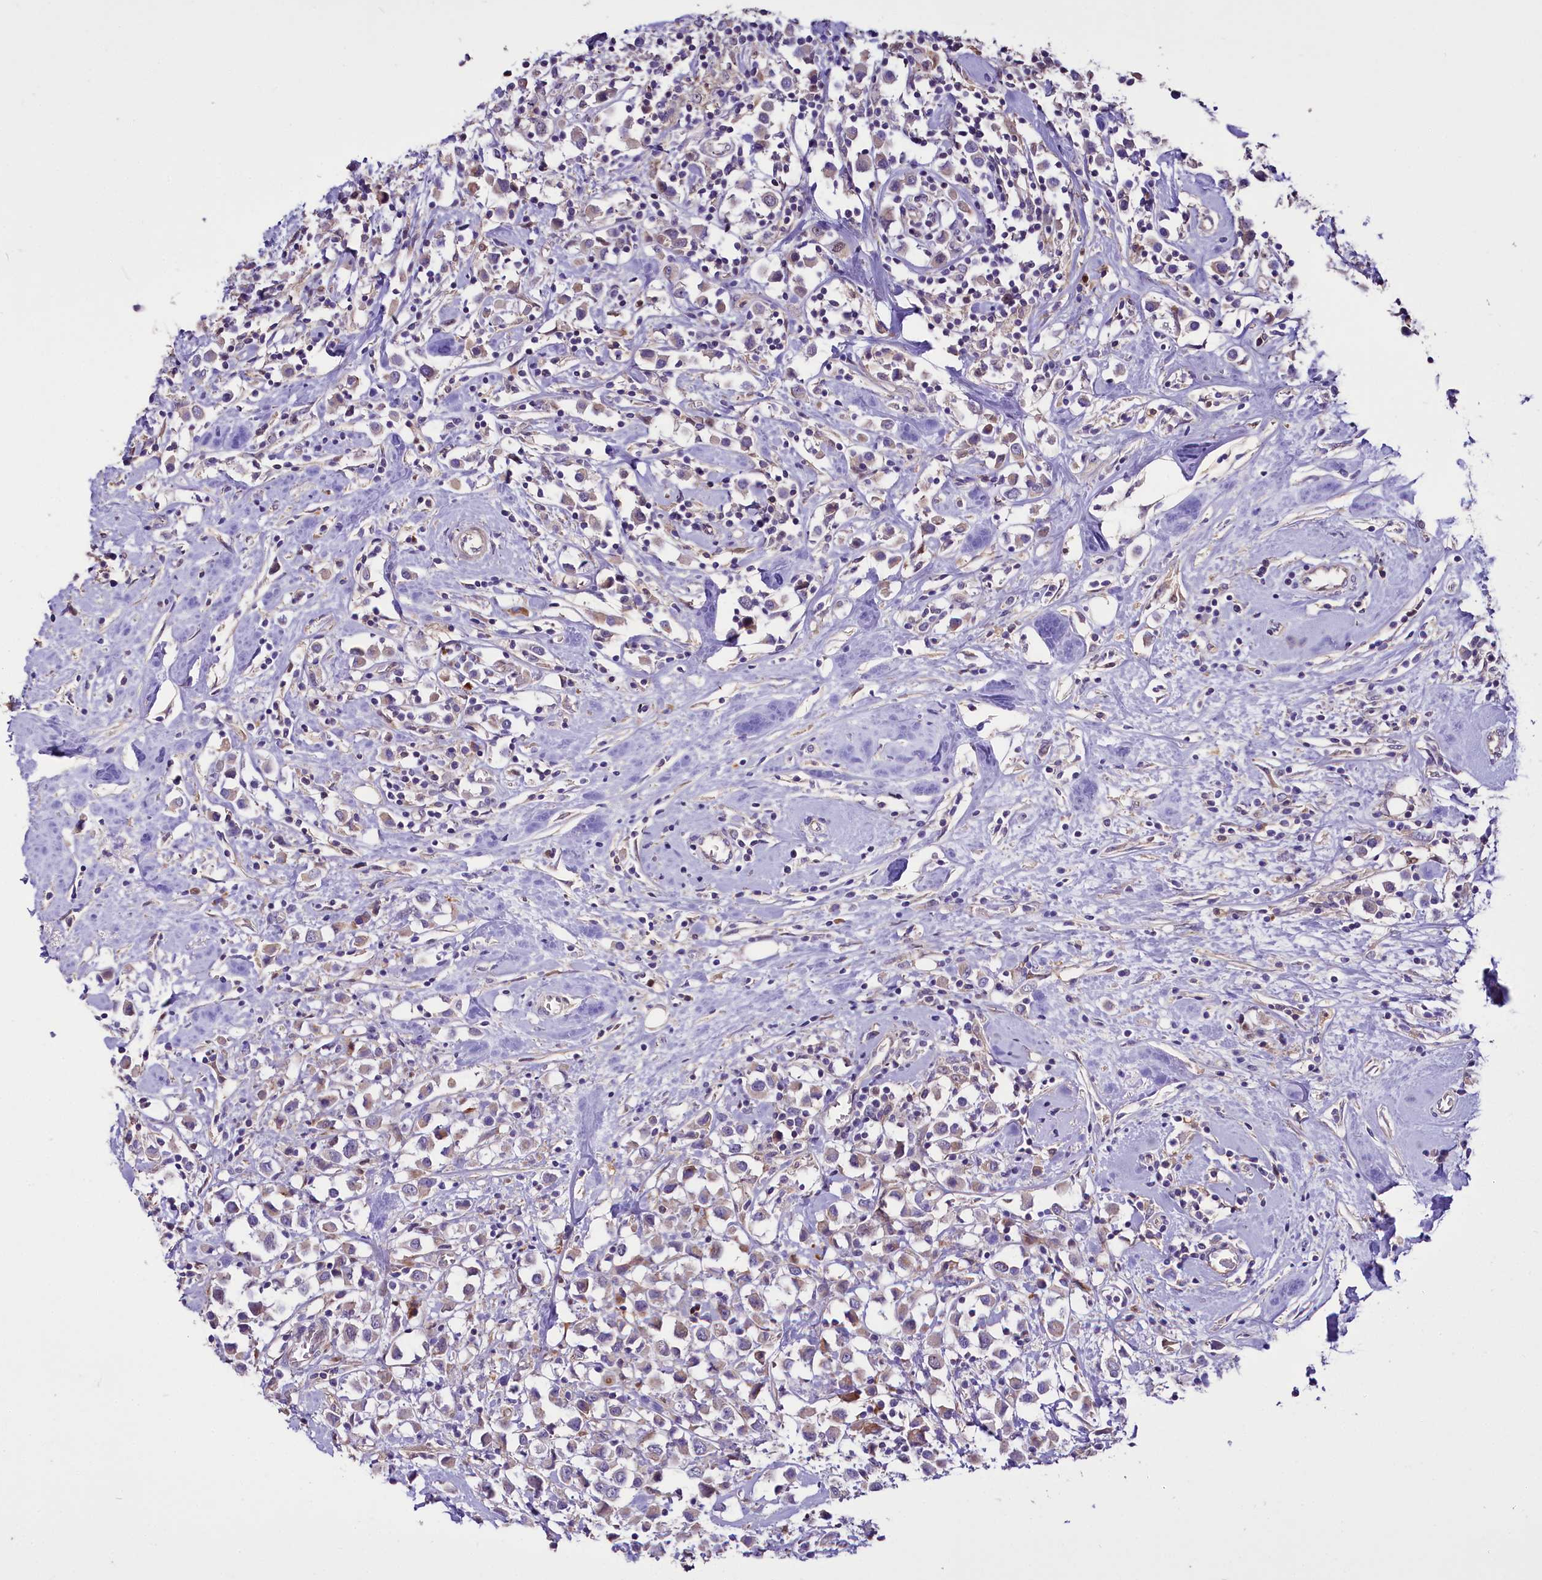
{"staining": {"intensity": "weak", "quantity": "25%-75%", "location": "cytoplasmic/membranous"}, "tissue": "breast cancer", "cell_type": "Tumor cells", "image_type": "cancer", "snomed": [{"axis": "morphology", "description": "Duct carcinoma"}, {"axis": "topography", "description": "Breast"}], "caption": "The histopathology image demonstrates immunohistochemical staining of breast cancer. There is weak cytoplasmic/membranous staining is seen in about 25%-75% of tumor cells.", "gene": "WNT8A", "patient": {"sex": "female", "age": 61}}